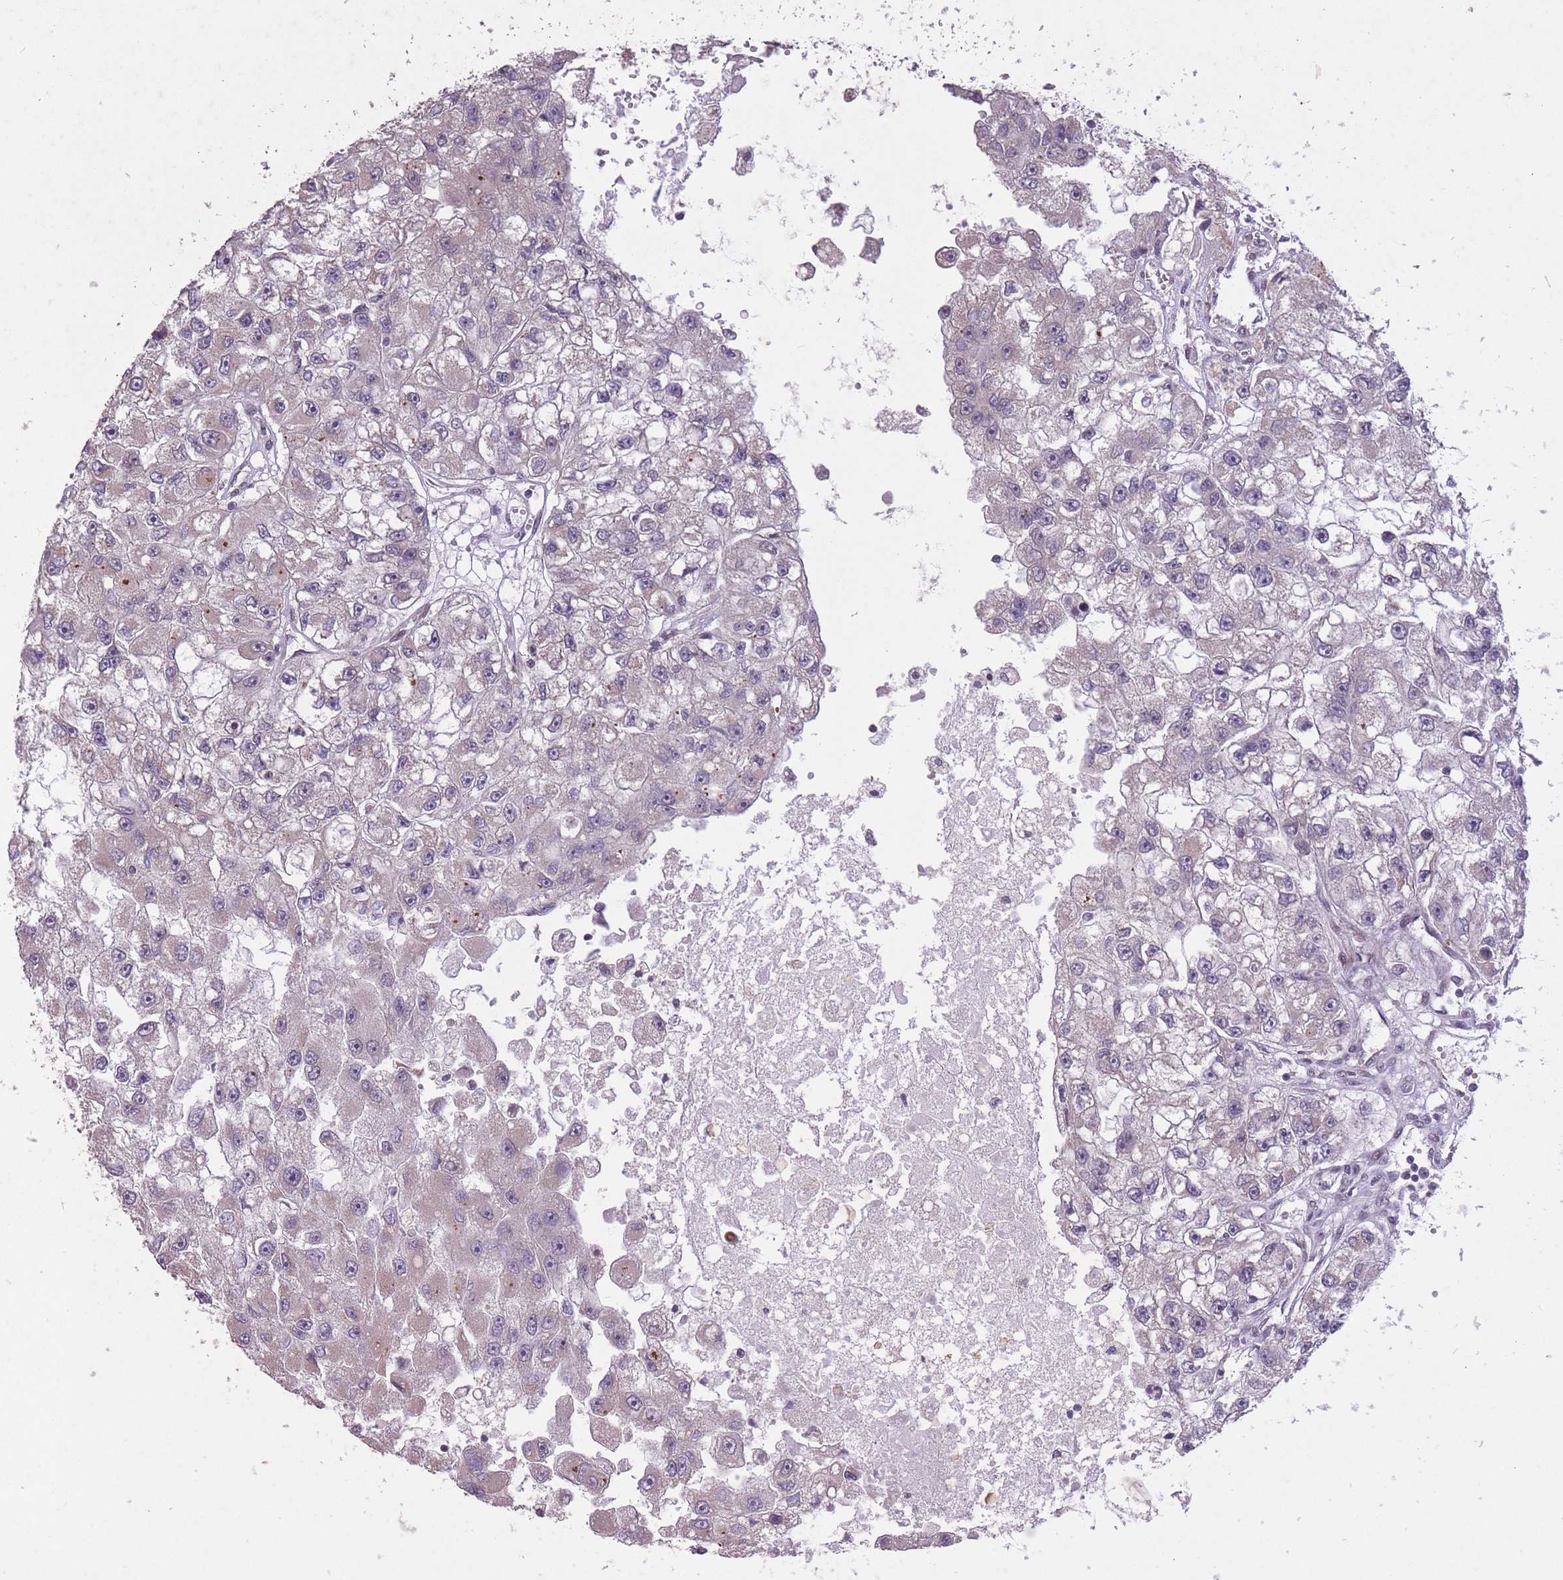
{"staining": {"intensity": "negative", "quantity": "none", "location": "none"}, "tissue": "renal cancer", "cell_type": "Tumor cells", "image_type": "cancer", "snomed": [{"axis": "morphology", "description": "Adenocarcinoma, NOS"}, {"axis": "topography", "description": "Kidney"}], "caption": "Immunohistochemistry (IHC) photomicrograph of neoplastic tissue: renal cancer stained with DAB exhibits no significant protein positivity in tumor cells. (Brightfield microscopy of DAB (3,3'-diaminobenzidine) IHC at high magnification).", "gene": "CBX6", "patient": {"sex": "male", "age": 63}}